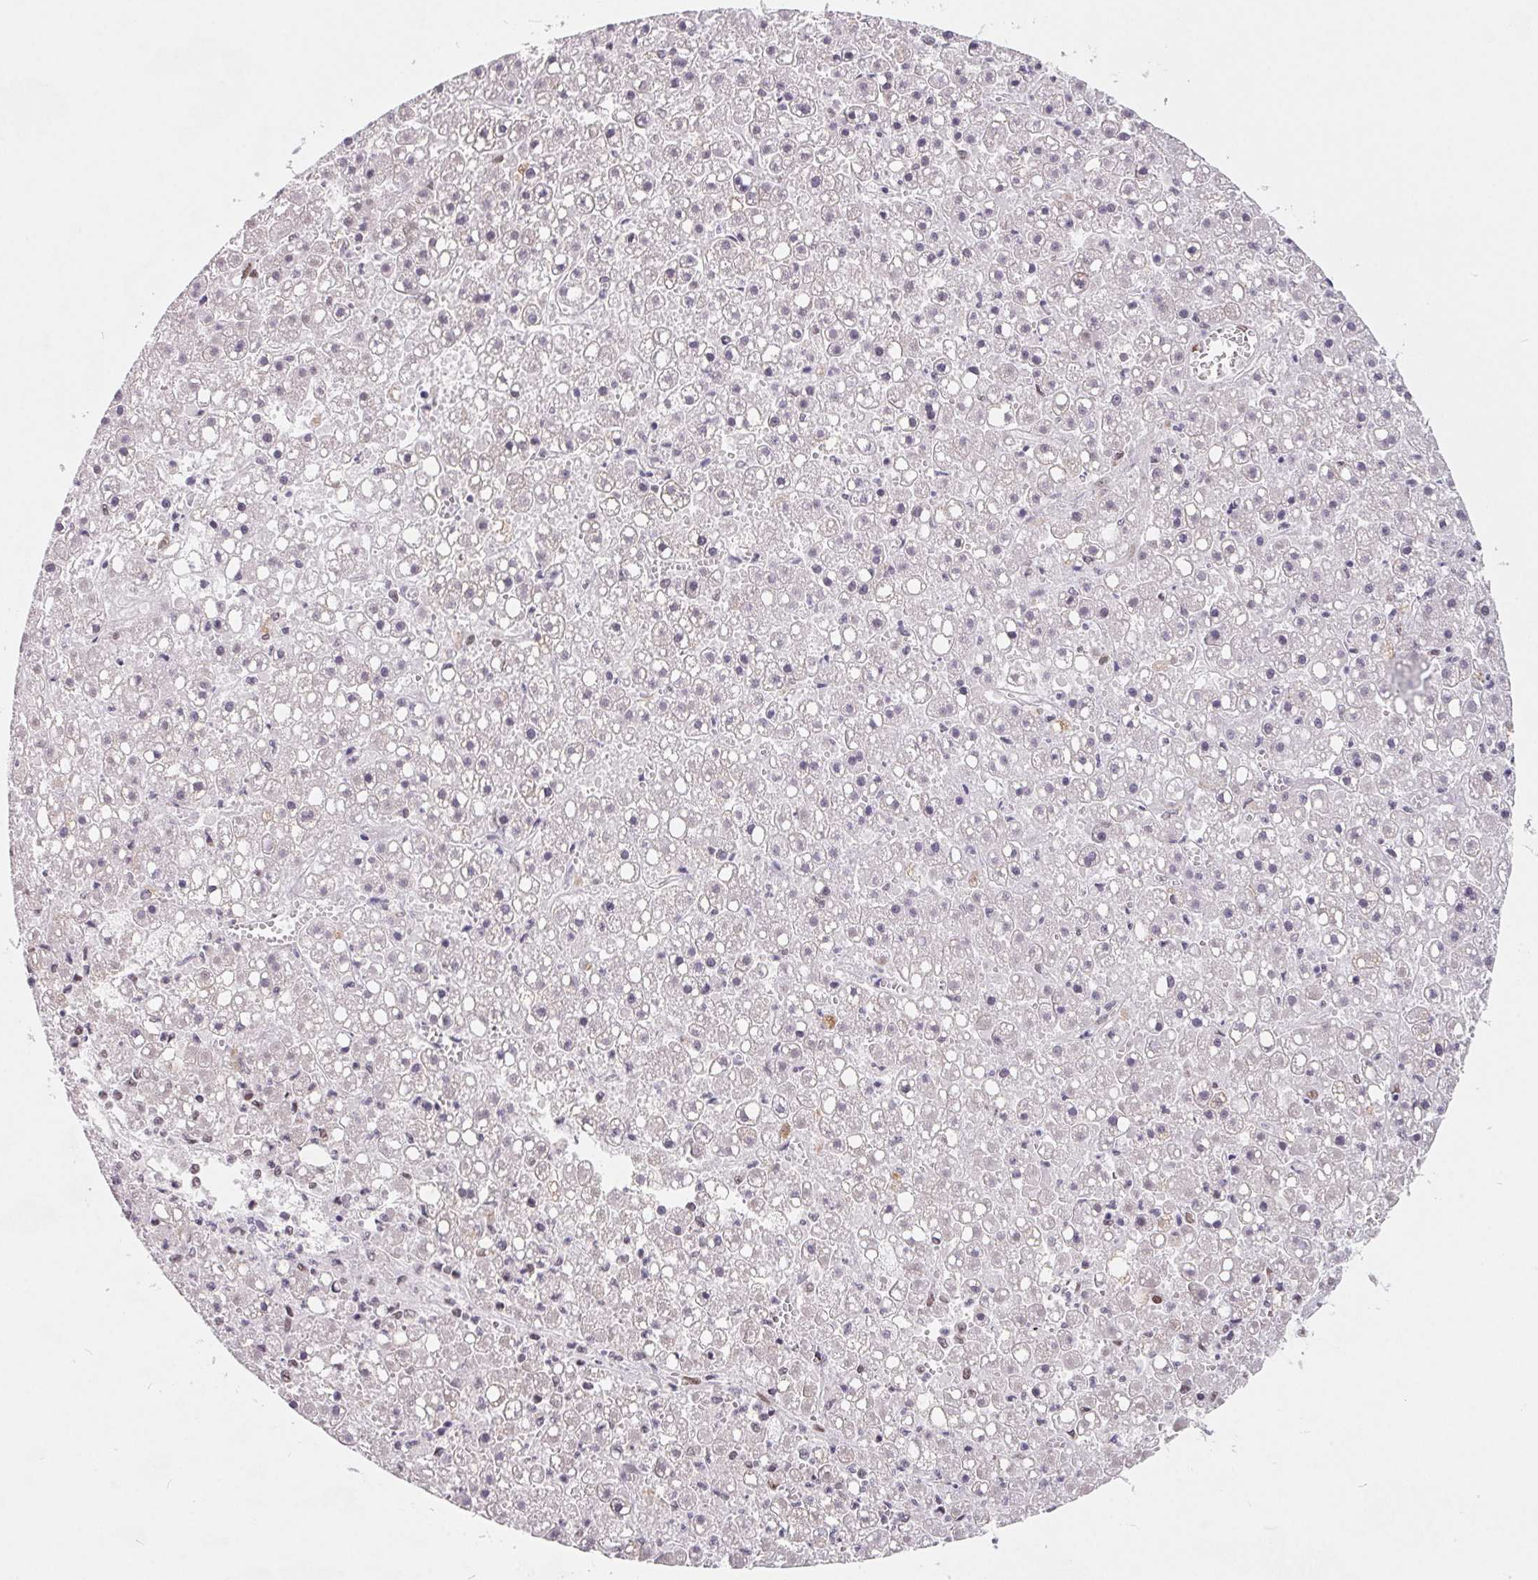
{"staining": {"intensity": "negative", "quantity": "none", "location": "none"}, "tissue": "liver cancer", "cell_type": "Tumor cells", "image_type": "cancer", "snomed": [{"axis": "morphology", "description": "Carcinoma, Hepatocellular, NOS"}, {"axis": "topography", "description": "Liver"}], "caption": "Histopathology image shows no significant protein expression in tumor cells of liver cancer (hepatocellular carcinoma).", "gene": "TCERG1", "patient": {"sex": "male", "age": 67}}